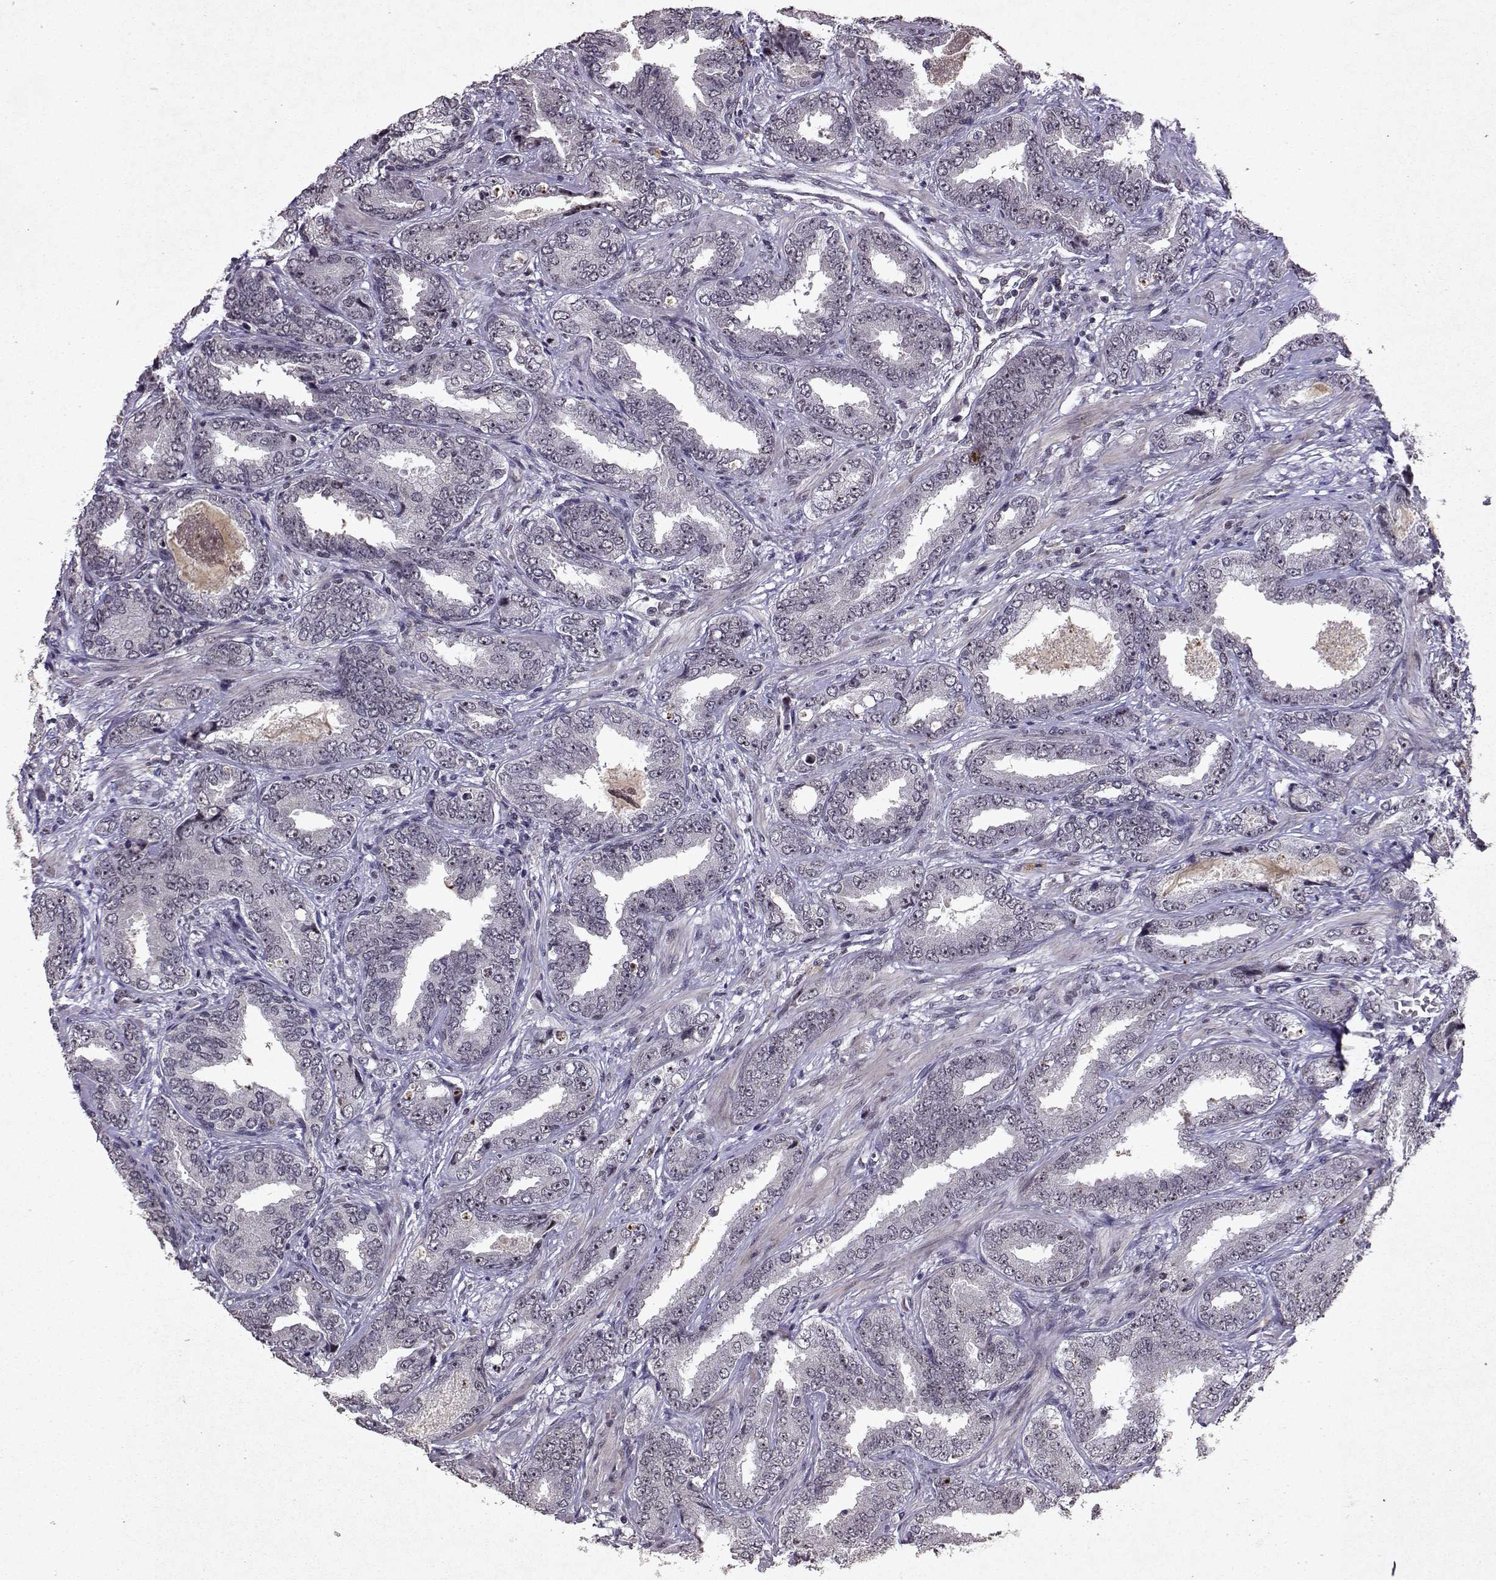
{"staining": {"intensity": "weak", "quantity": "25%-75%", "location": "nuclear"}, "tissue": "prostate cancer", "cell_type": "Tumor cells", "image_type": "cancer", "snomed": [{"axis": "morphology", "description": "Adenocarcinoma, Low grade"}, {"axis": "topography", "description": "Prostate"}], "caption": "Immunohistochemistry histopathology image of neoplastic tissue: prostate low-grade adenocarcinoma stained using immunohistochemistry displays low levels of weak protein expression localized specifically in the nuclear of tumor cells, appearing as a nuclear brown color.", "gene": "DDX56", "patient": {"sex": "male", "age": 68}}